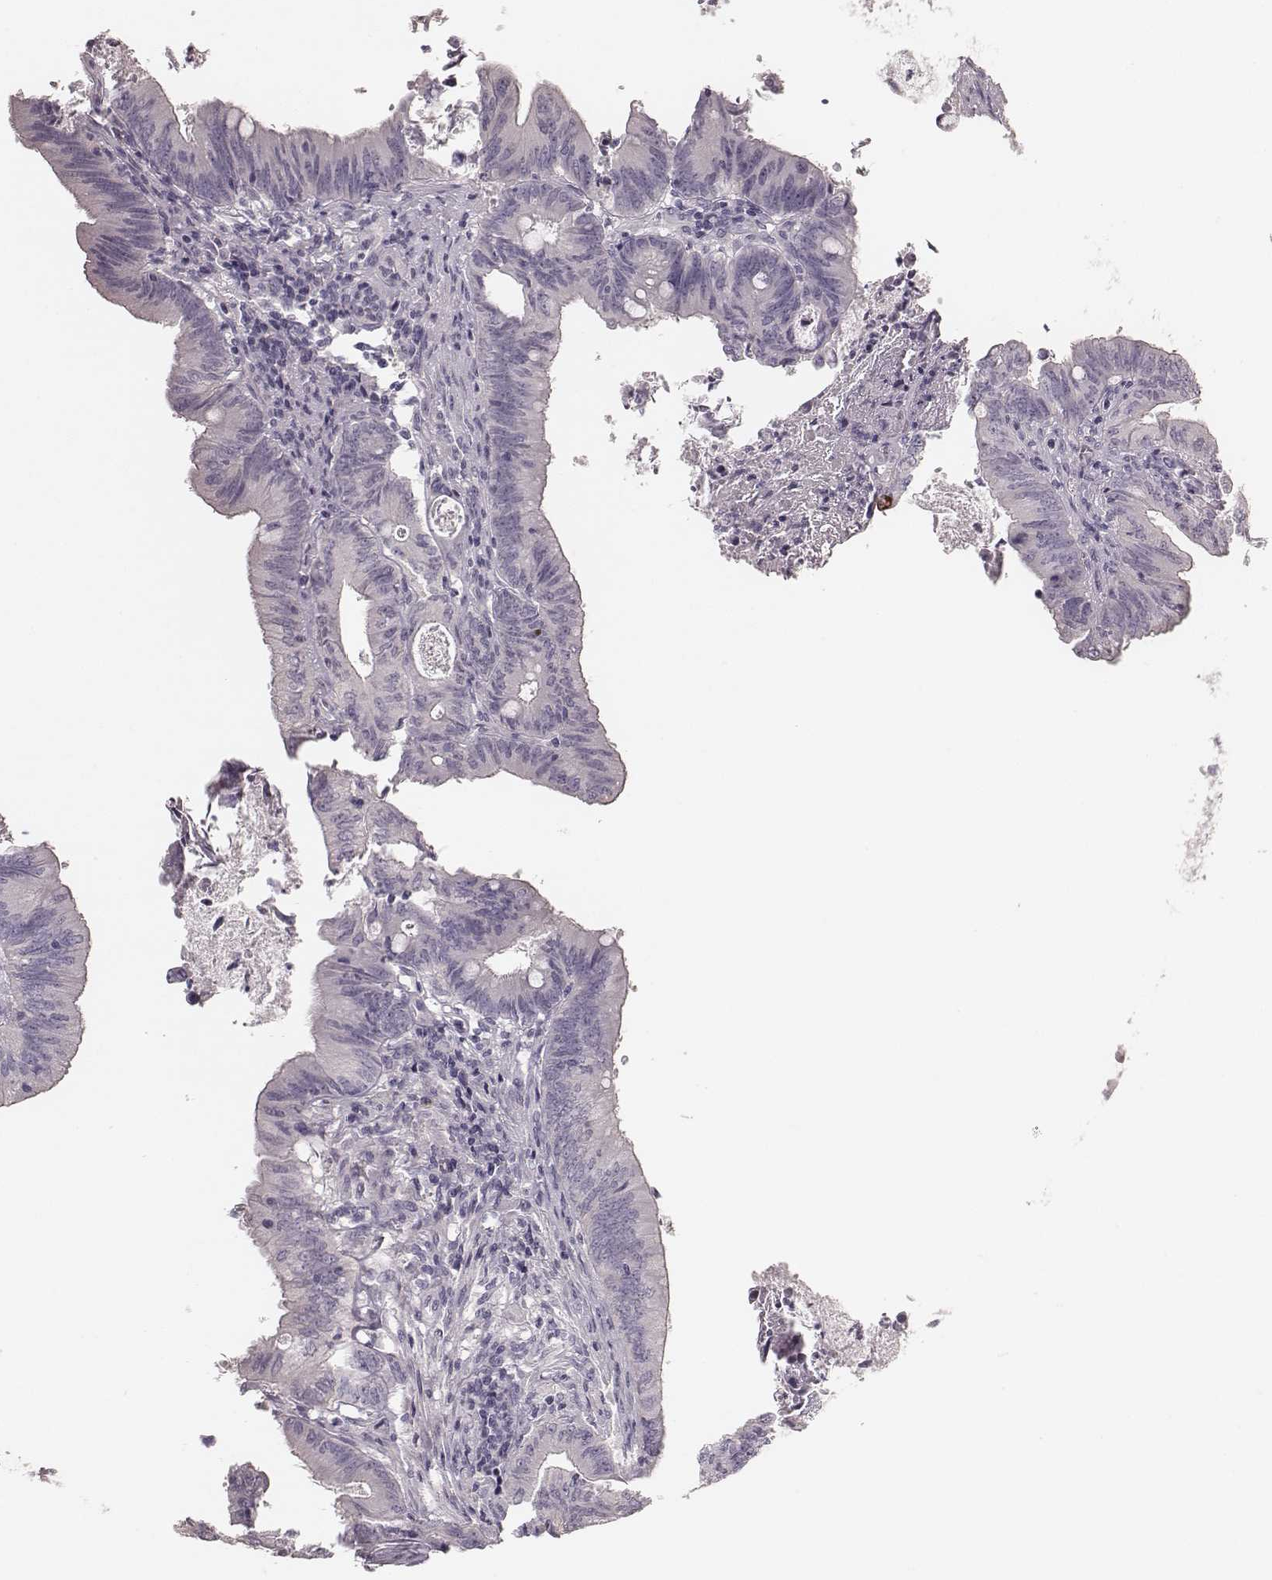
{"staining": {"intensity": "negative", "quantity": "none", "location": "none"}, "tissue": "colorectal cancer", "cell_type": "Tumor cells", "image_type": "cancer", "snomed": [{"axis": "morphology", "description": "Adenocarcinoma, NOS"}, {"axis": "topography", "description": "Colon"}], "caption": "High power microscopy image of an immunohistochemistry (IHC) histopathology image of colorectal adenocarcinoma, revealing no significant expression in tumor cells.", "gene": "ZP4", "patient": {"sex": "female", "age": 70}}